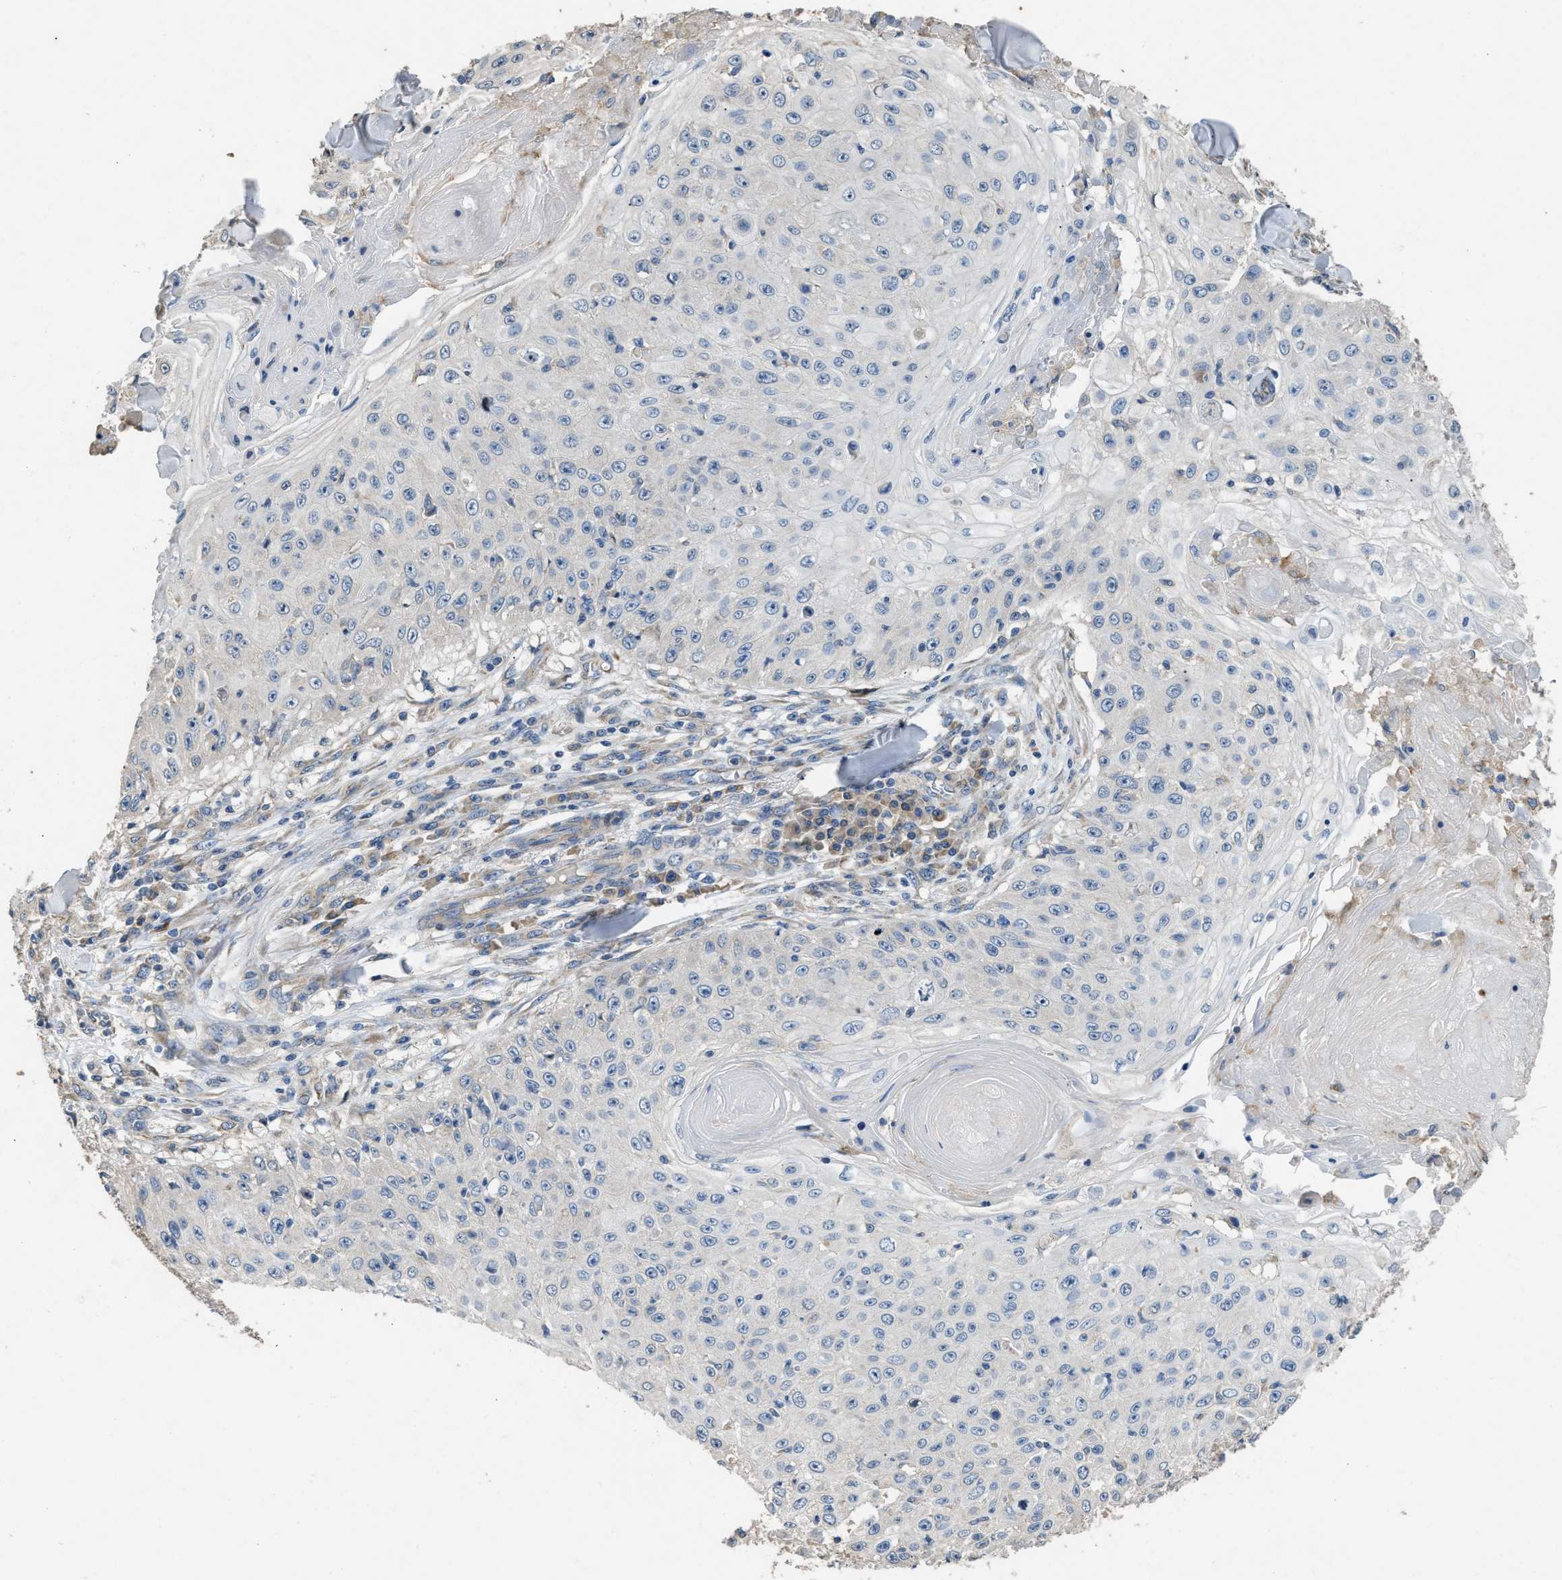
{"staining": {"intensity": "negative", "quantity": "none", "location": "none"}, "tissue": "skin cancer", "cell_type": "Tumor cells", "image_type": "cancer", "snomed": [{"axis": "morphology", "description": "Squamous cell carcinoma, NOS"}, {"axis": "topography", "description": "Skin"}], "caption": "The micrograph demonstrates no staining of tumor cells in skin squamous cell carcinoma. (Immunohistochemistry, brightfield microscopy, high magnification).", "gene": "TMEM150A", "patient": {"sex": "male", "age": 86}}